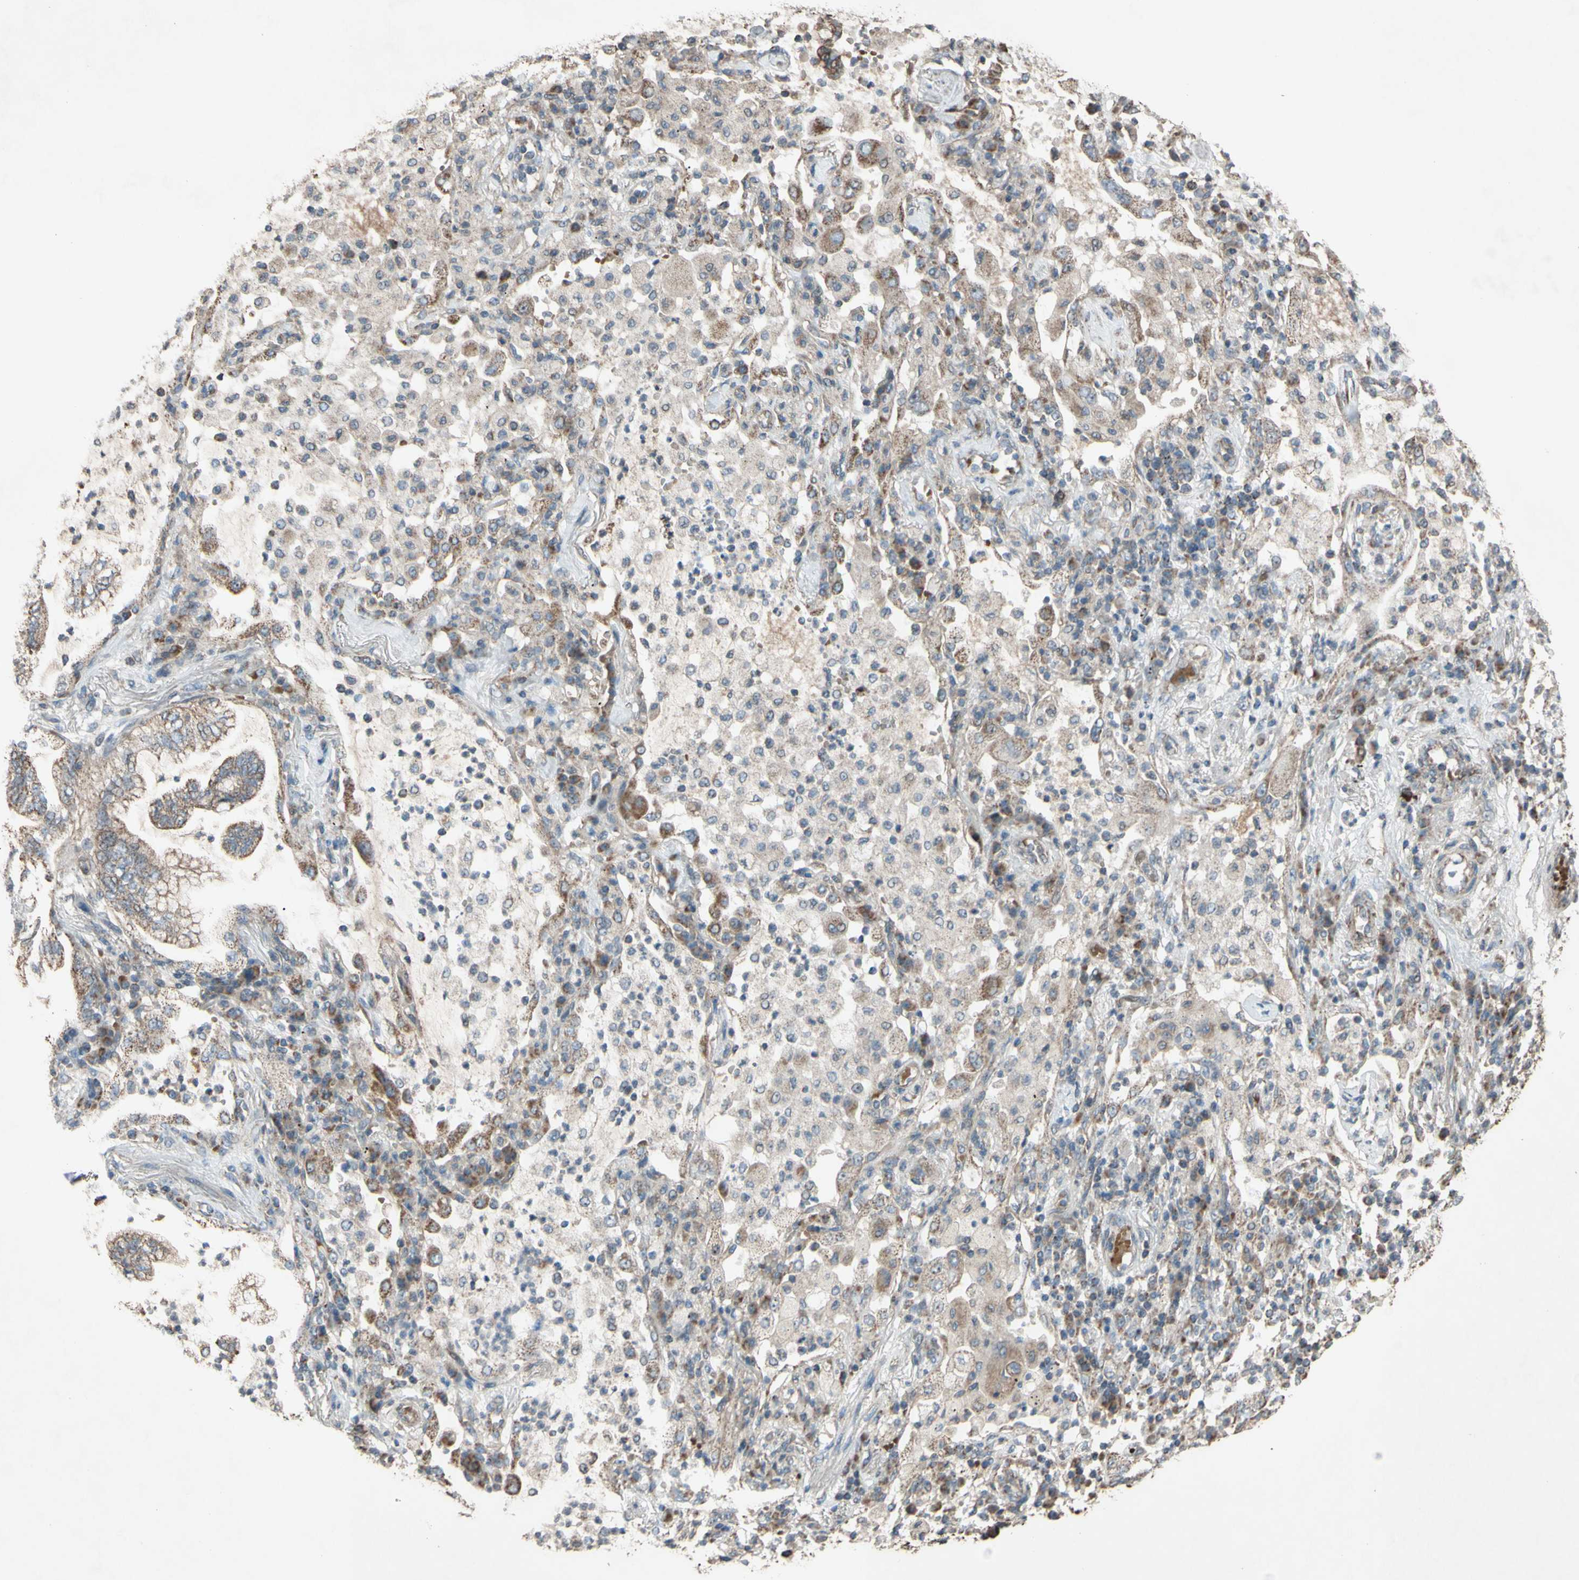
{"staining": {"intensity": "moderate", "quantity": ">75%", "location": "cytoplasmic/membranous"}, "tissue": "lung cancer", "cell_type": "Tumor cells", "image_type": "cancer", "snomed": [{"axis": "morphology", "description": "Normal tissue, NOS"}, {"axis": "morphology", "description": "Adenocarcinoma, NOS"}, {"axis": "topography", "description": "Bronchus"}, {"axis": "topography", "description": "Lung"}], "caption": "This image displays lung cancer stained with IHC to label a protein in brown. The cytoplasmic/membranous of tumor cells show moderate positivity for the protein. Nuclei are counter-stained blue.", "gene": "ACOT8", "patient": {"sex": "female", "age": 70}}